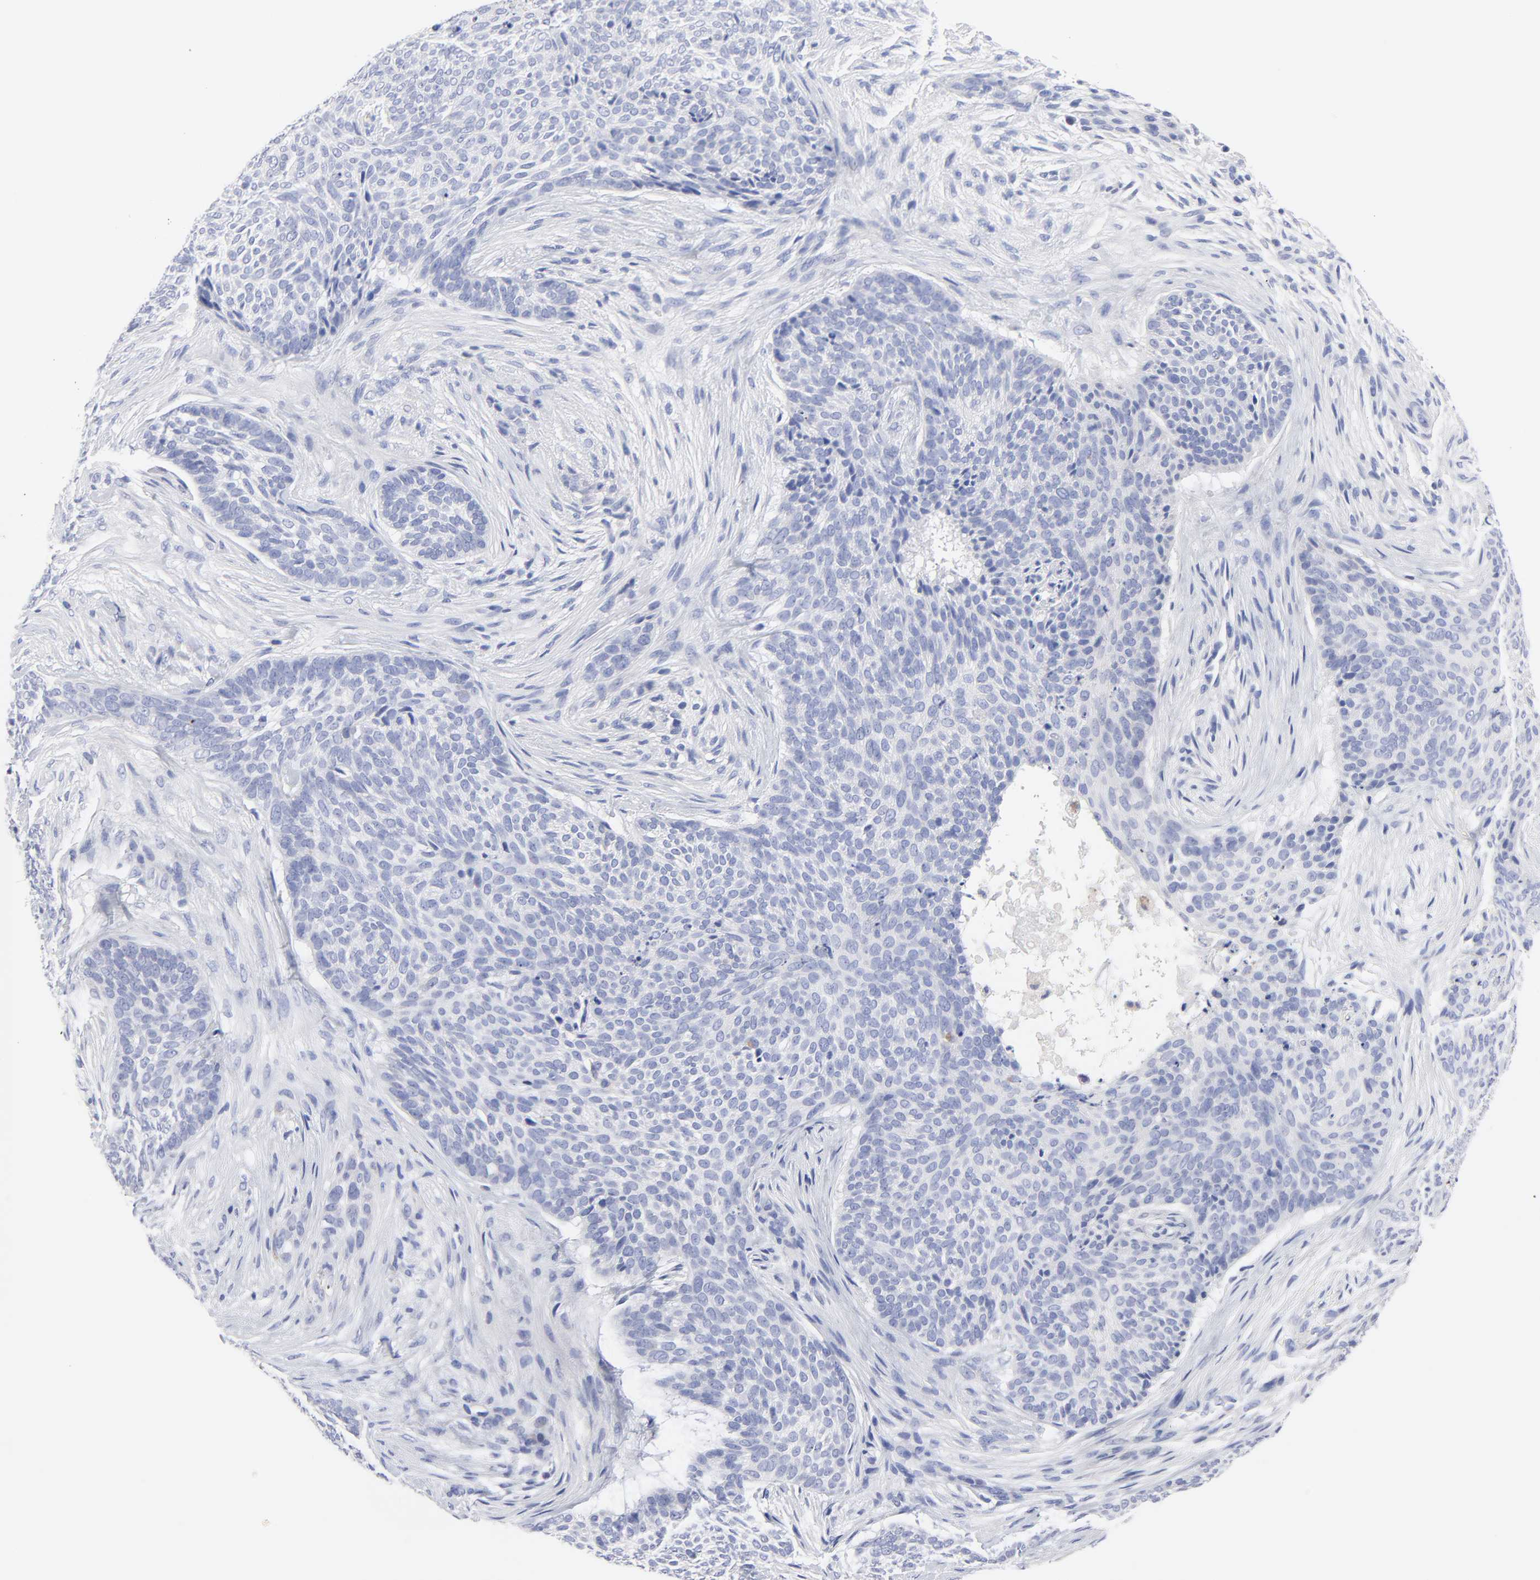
{"staining": {"intensity": "negative", "quantity": "none", "location": "none"}, "tissue": "skin cancer", "cell_type": "Tumor cells", "image_type": "cancer", "snomed": [{"axis": "morphology", "description": "Basal cell carcinoma"}, {"axis": "topography", "description": "Skin"}], "caption": "IHC micrograph of neoplastic tissue: human basal cell carcinoma (skin) stained with DAB (3,3'-diaminobenzidine) shows no significant protein staining in tumor cells.", "gene": "FBXO10", "patient": {"sex": "male", "age": 91}}